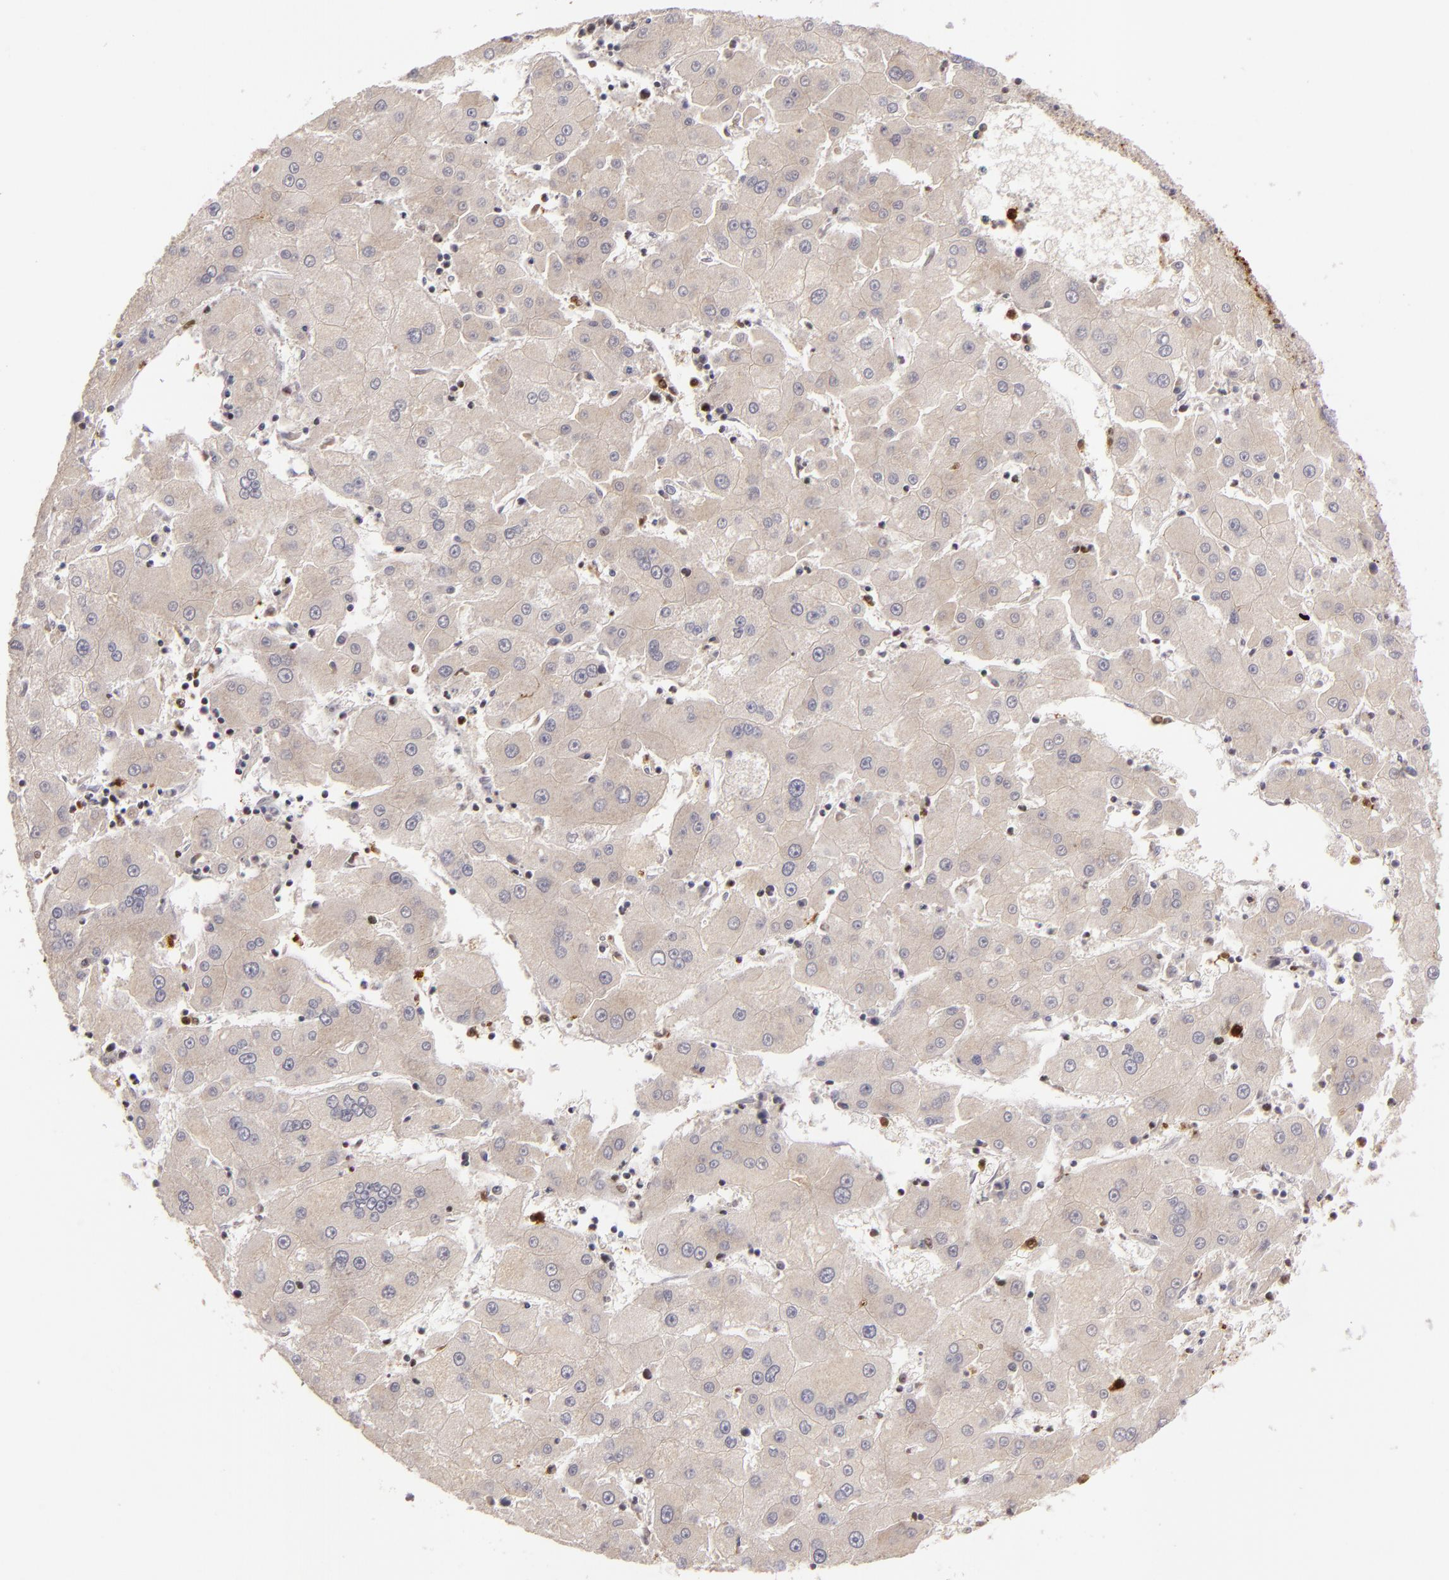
{"staining": {"intensity": "weak", "quantity": ">75%", "location": "cytoplasmic/membranous"}, "tissue": "liver cancer", "cell_type": "Tumor cells", "image_type": "cancer", "snomed": [{"axis": "morphology", "description": "Carcinoma, Hepatocellular, NOS"}, {"axis": "topography", "description": "Liver"}], "caption": "Weak cytoplasmic/membranous expression for a protein is appreciated in about >75% of tumor cells of liver hepatocellular carcinoma using immunohistochemistry.", "gene": "RXRG", "patient": {"sex": "male", "age": 72}}